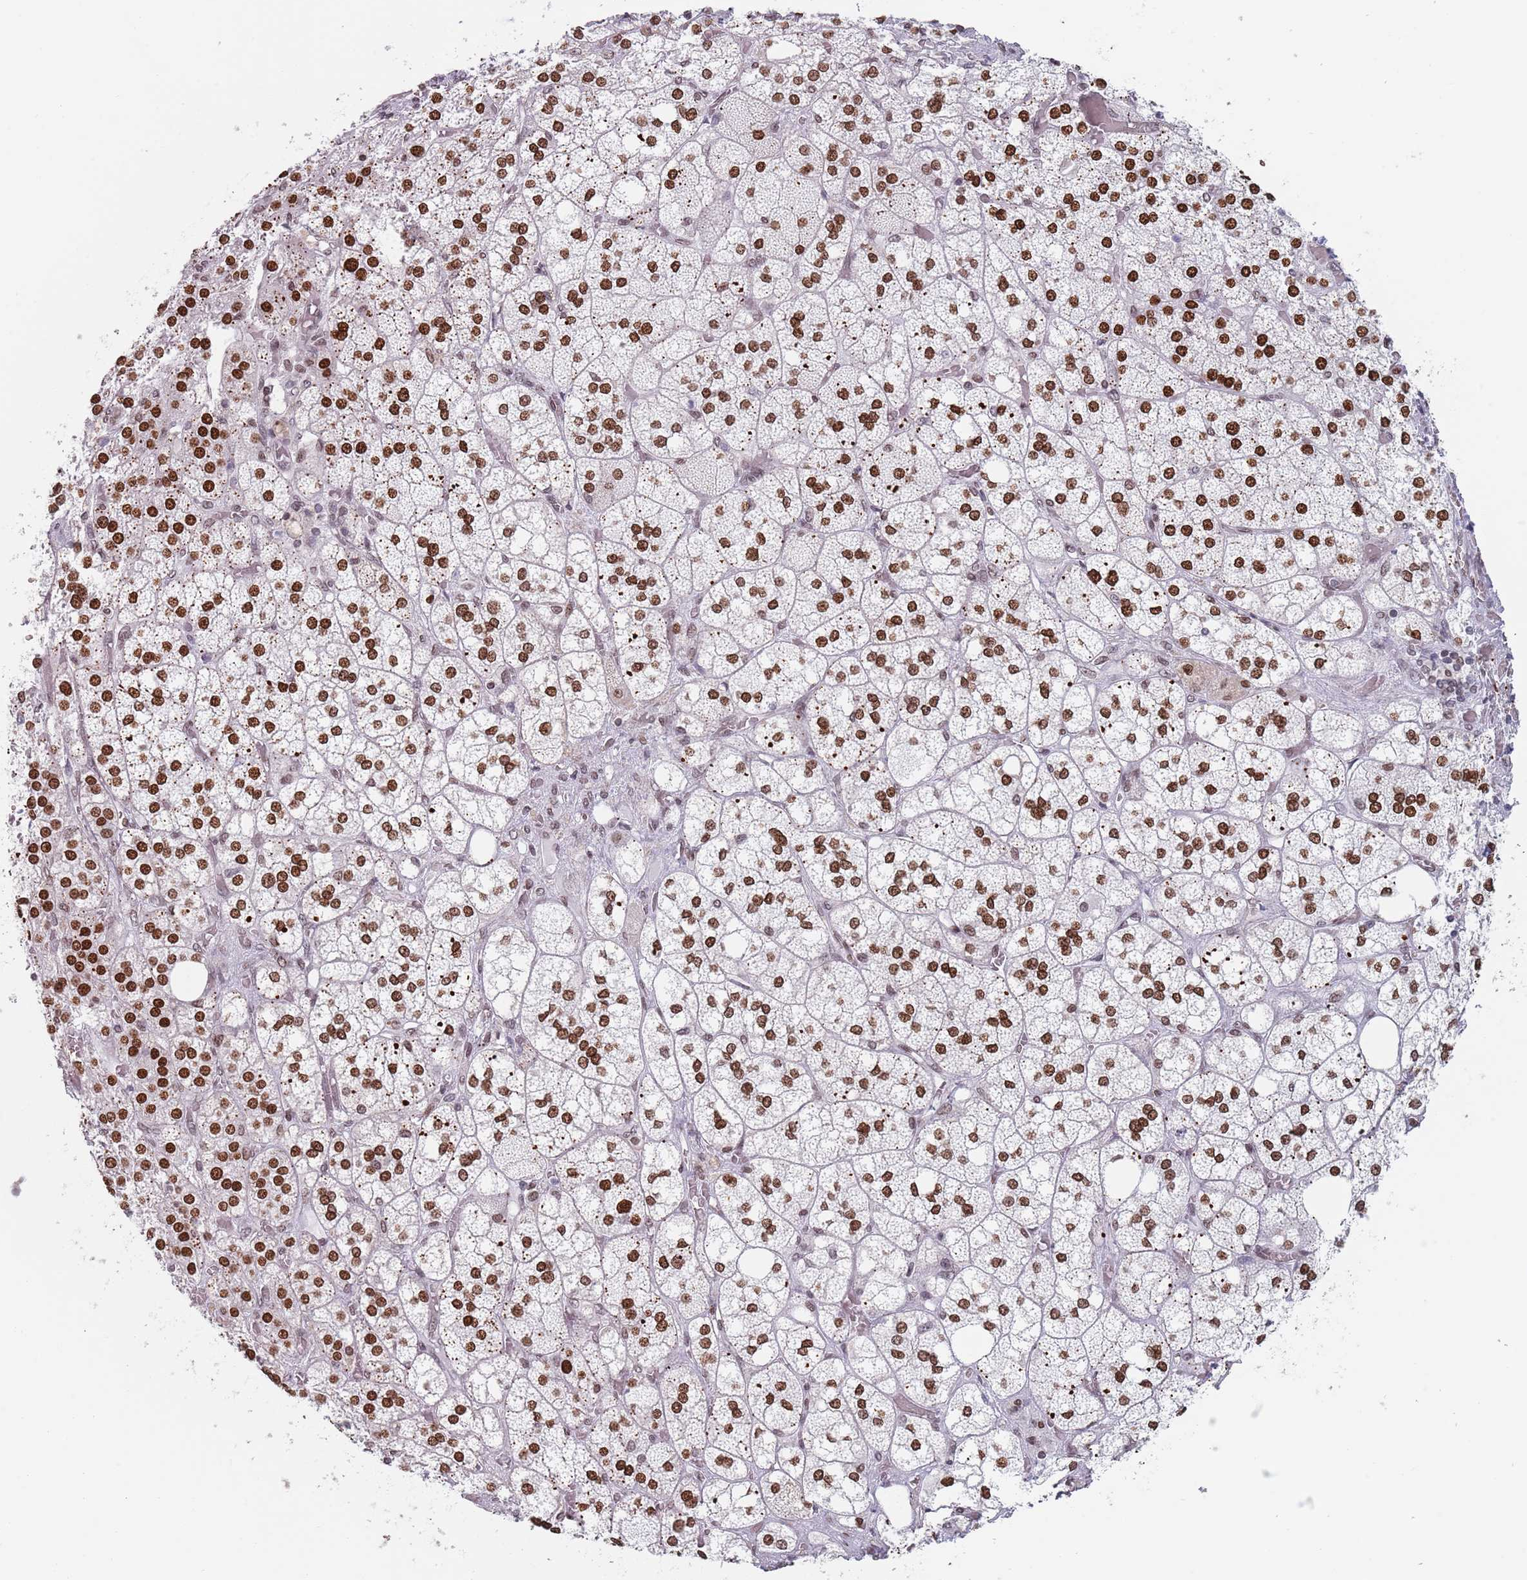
{"staining": {"intensity": "strong", "quantity": ">75%", "location": "nuclear"}, "tissue": "adrenal gland", "cell_type": "Glandular cells", "image_type": "normal", "snomed": [{"axis": "morphology", "description": "Normal tissue, NOS"}, {"axis": "topography", "description": "Adrenal gland"}], "caption": "The immunohistochemical stain labels strong nuclear expression in glandular cells of unremarkable adrenal gland. (DAB (3,3'-diaminobenzidine) = brown stain, brightfield microscopy at high magnification).", "gene": "MFSD12", "patient": {"sex": "male", "age": 61}}